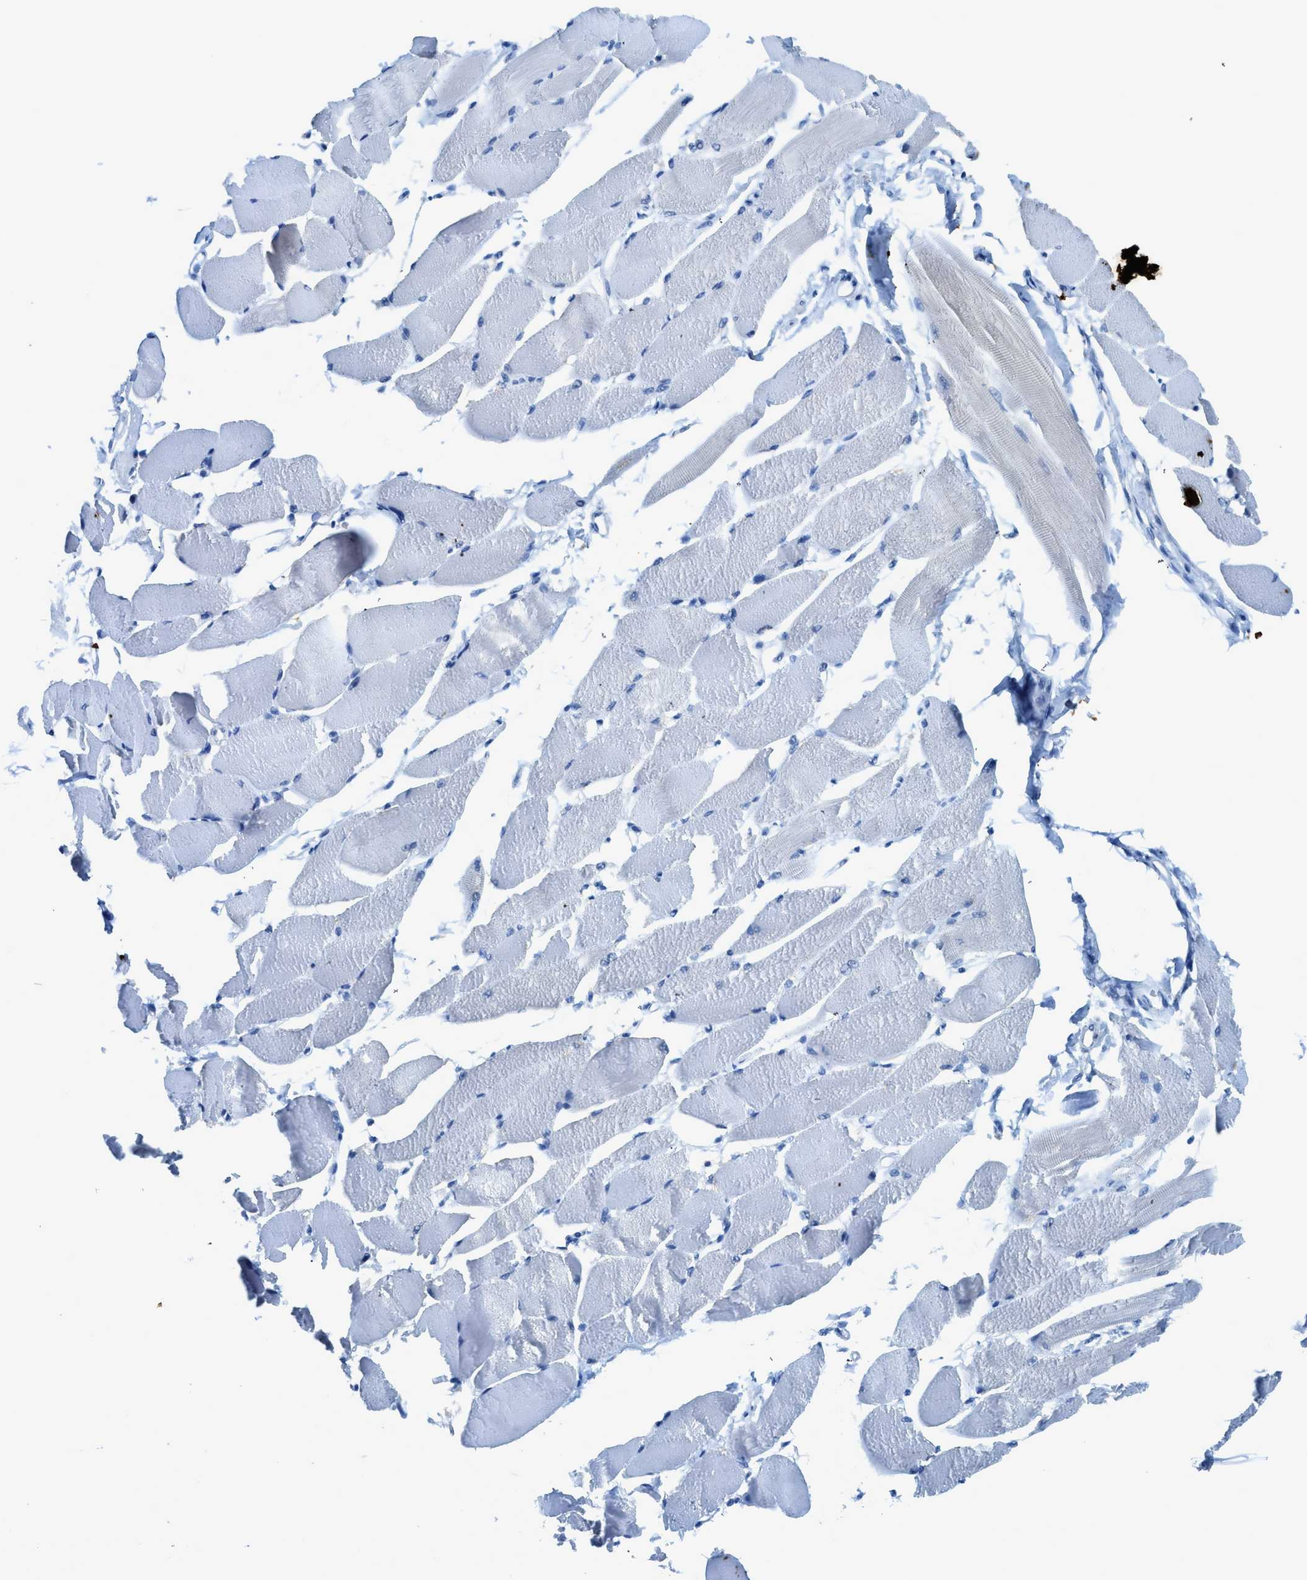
{"staining": {"intensity": "negative", "quantity": "none", "location": "none"}, "tissue": "skeletal muscle", "cell_type": "Myocytes", "image_type": "normal", "snomed": [{"axis": "morphology", "description": "Normal tissue, NOS"}, {"axis": "topography", "description": "Skeletal muscle"}, {"axis": "topography", "description": "Peripheral nerve tissue"}], "caption": "Normal skeletal muscle was stained to show a protein in brown. There is no significant positivity in myocytes. Brightfield microscopy of immunohistochemistry (IHC) stained with DAB (3,3'-diaminobenzidine) (brown) and hematoxylin (blue), captured at high magnification.", "gene": "ACAN", "patient": {"sex": "female", "age": 84}}